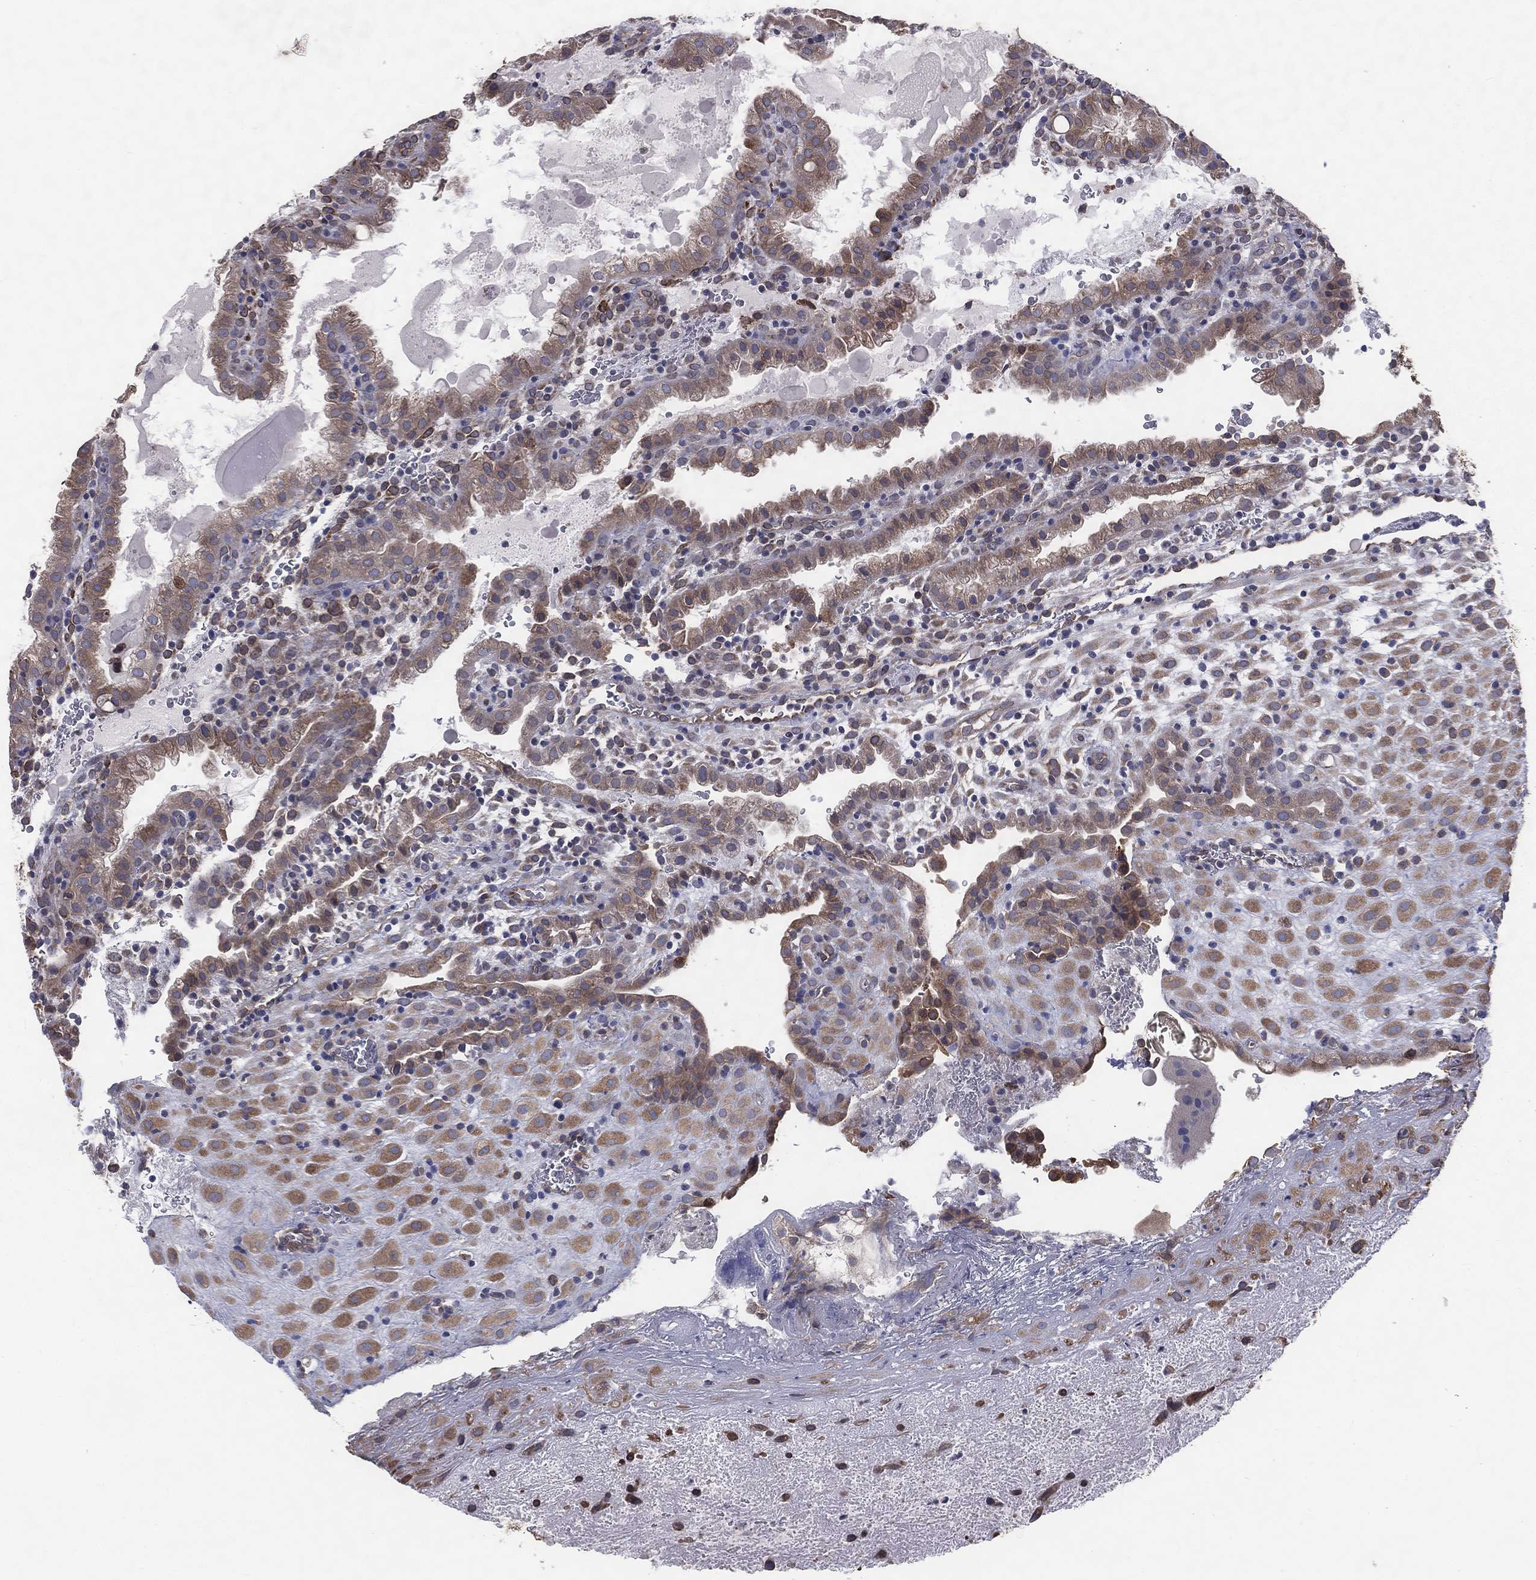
{"staining": {"intensity": "moderate", "quantity": ">75%", "location": "cytoplasmic/membranous"}, "tissue": "placenta", "cell_type": "Decidual cells", "image_type": "normal", "snomed": [{"axis": "morphology", "description": "Normal tissue, NOS"}, {"axis": "topography", "description": "Placenta"}], "caption": "Immunohistochemistry (IHC) of unremarkable human placenta reveals medium levels of moderate cytoplasmic/membranous expression in approximately >75% of decidual cells.", "gene": "PGRMC1", "patient": {"sex": "female", "age": 19}}